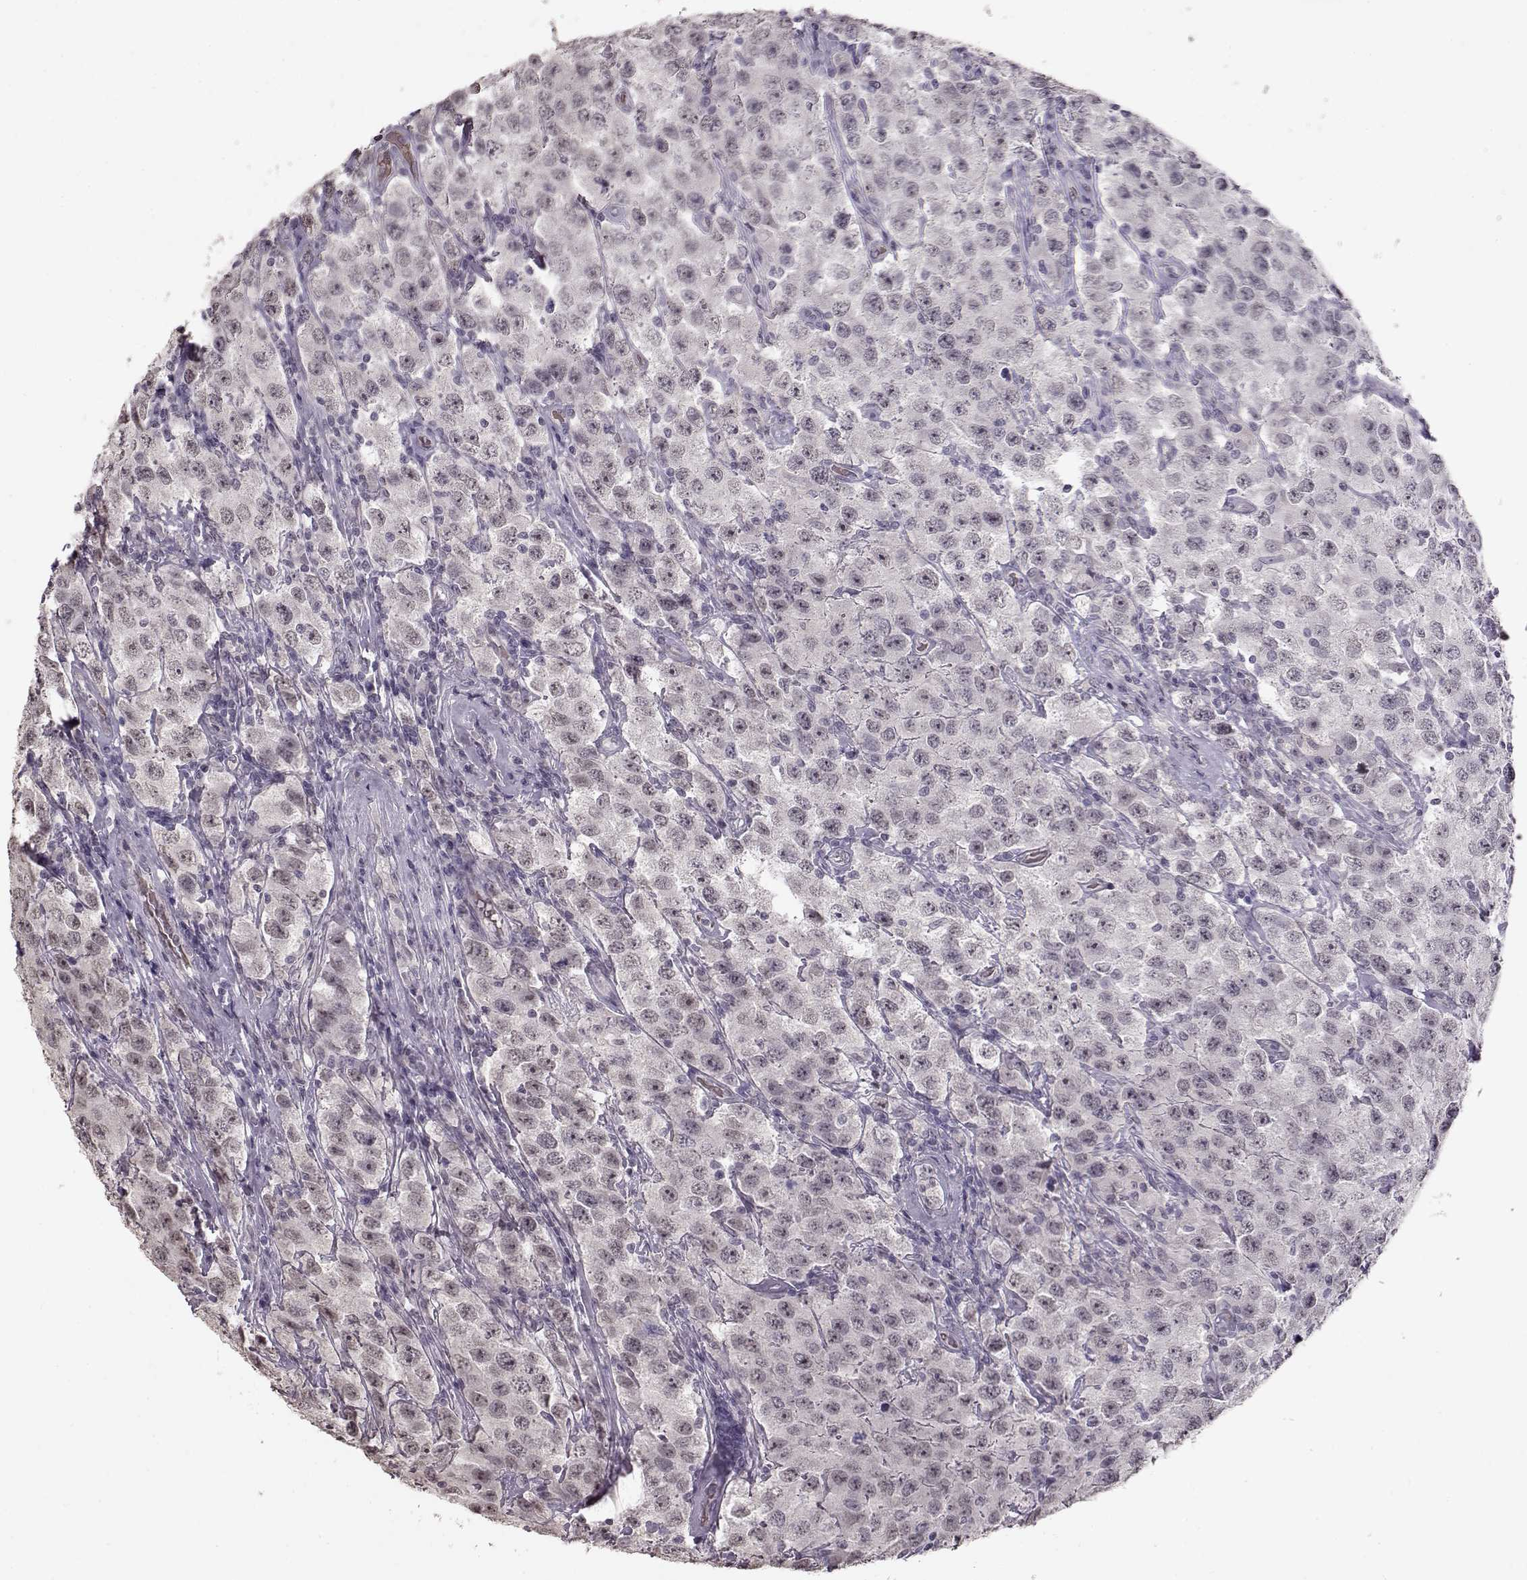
{"staining": {"intensity": "negative", "quantity": "none", "location": "none"}, "tissue": "testis cancer", "cell_type": "Tumor cells", "image_type": "cancer", "snomed": [{"axis": "morphology", "description": "Seminoma, NOS"}, {"axis": "topography", "description": "Testis"}], "caption": "Immunohistochemistry histopathology image of human testis seminoma stained for a protein (brown), which shows no staining in tumor cells.", "gene": "PCP4", "patient": {"sex": "male", "age": 52}}